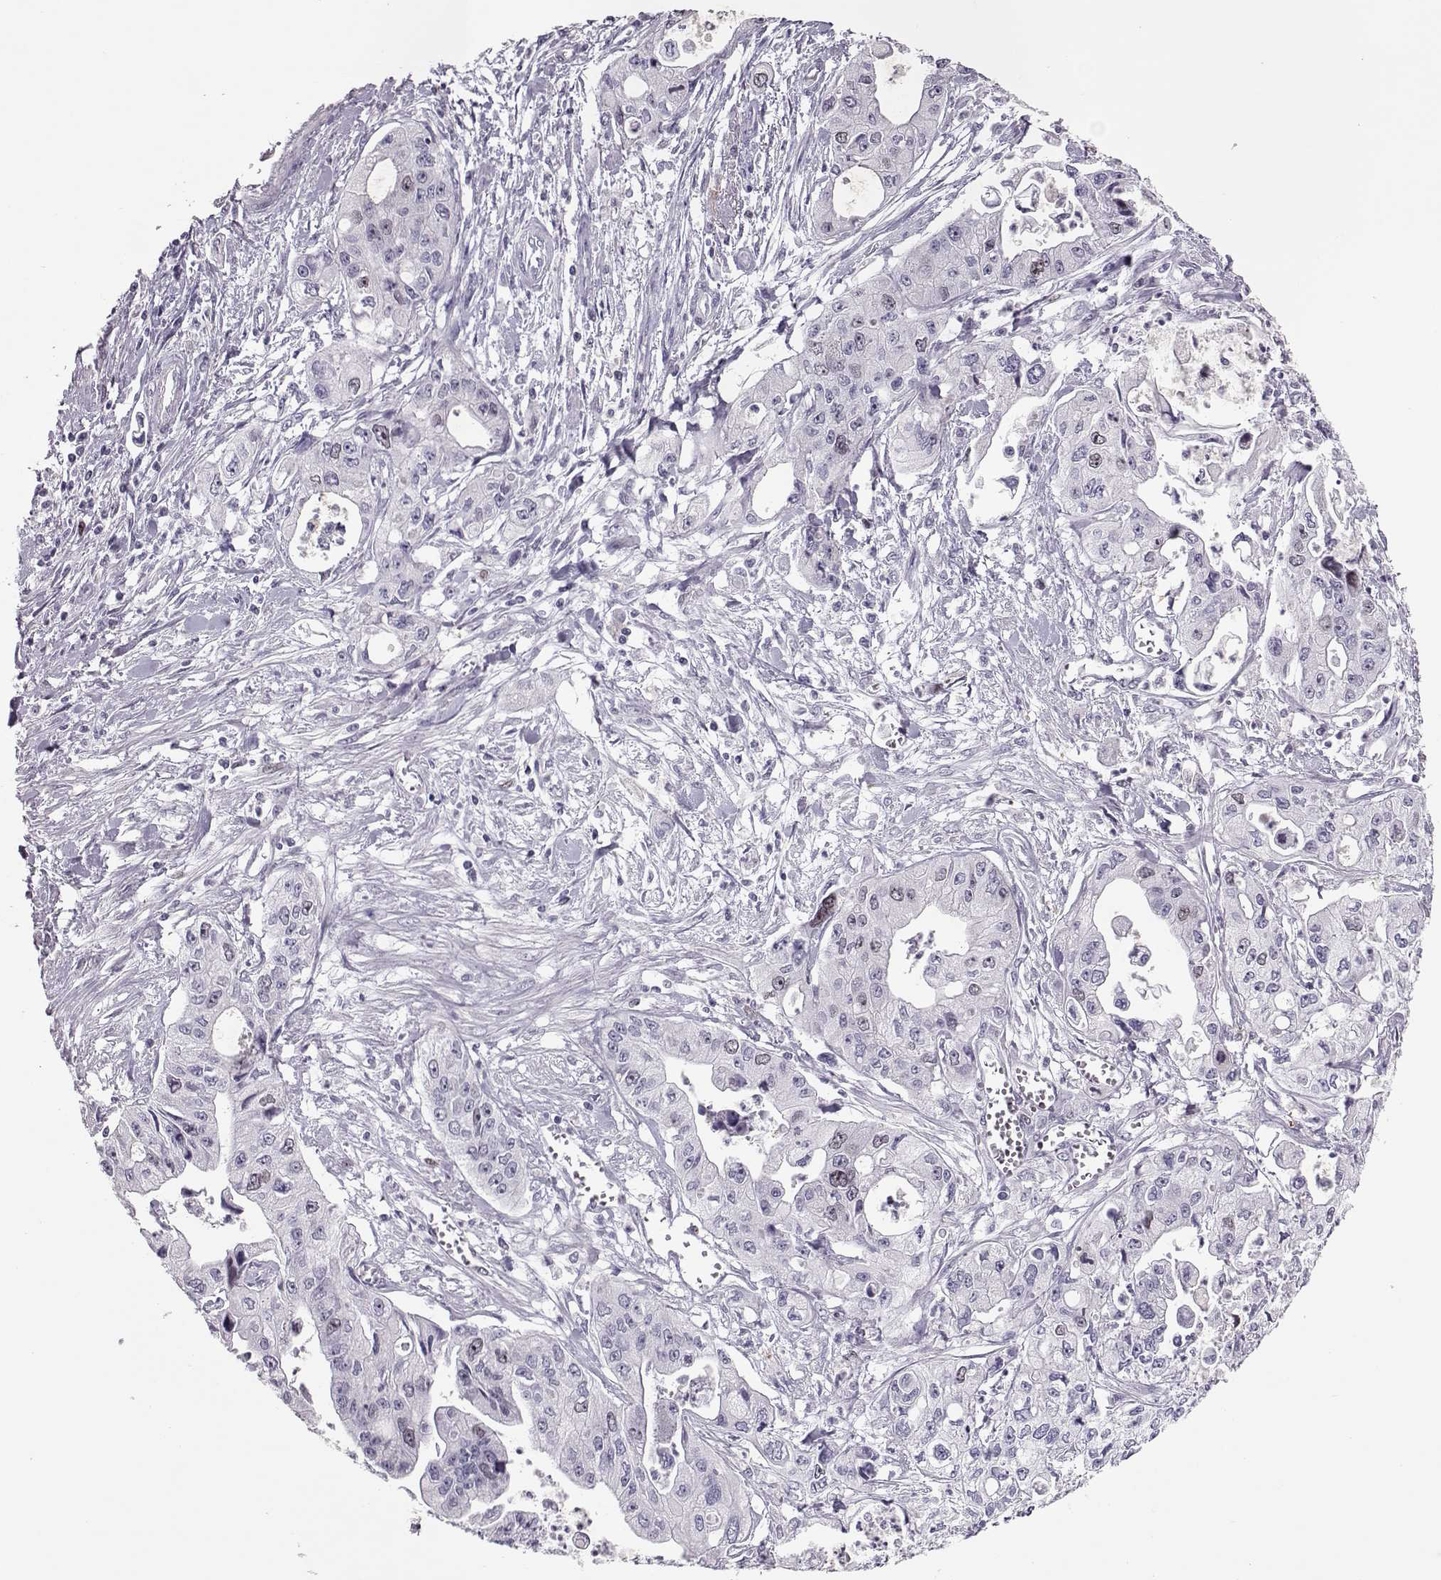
{"staining": {"intensity": "weak", "quantity": "<25%", "location": "nuclear"}, "tissue": "pancreatic cancer", "cell_type": "Tumor cells", "image_type": "cancer", "snomed": [{"axis": "morphology", "description": "Adenocarcinoma, NOS"}, {"axis": "topography", "description": "Pancreas"}], "caption": "IHC micrograph of pancreatic adenocarcinoma stained for a protein (brown), which displays no expression in tumor cells.", "gene": "SGO1", "patient": {"sex": "male", "age": 70}}